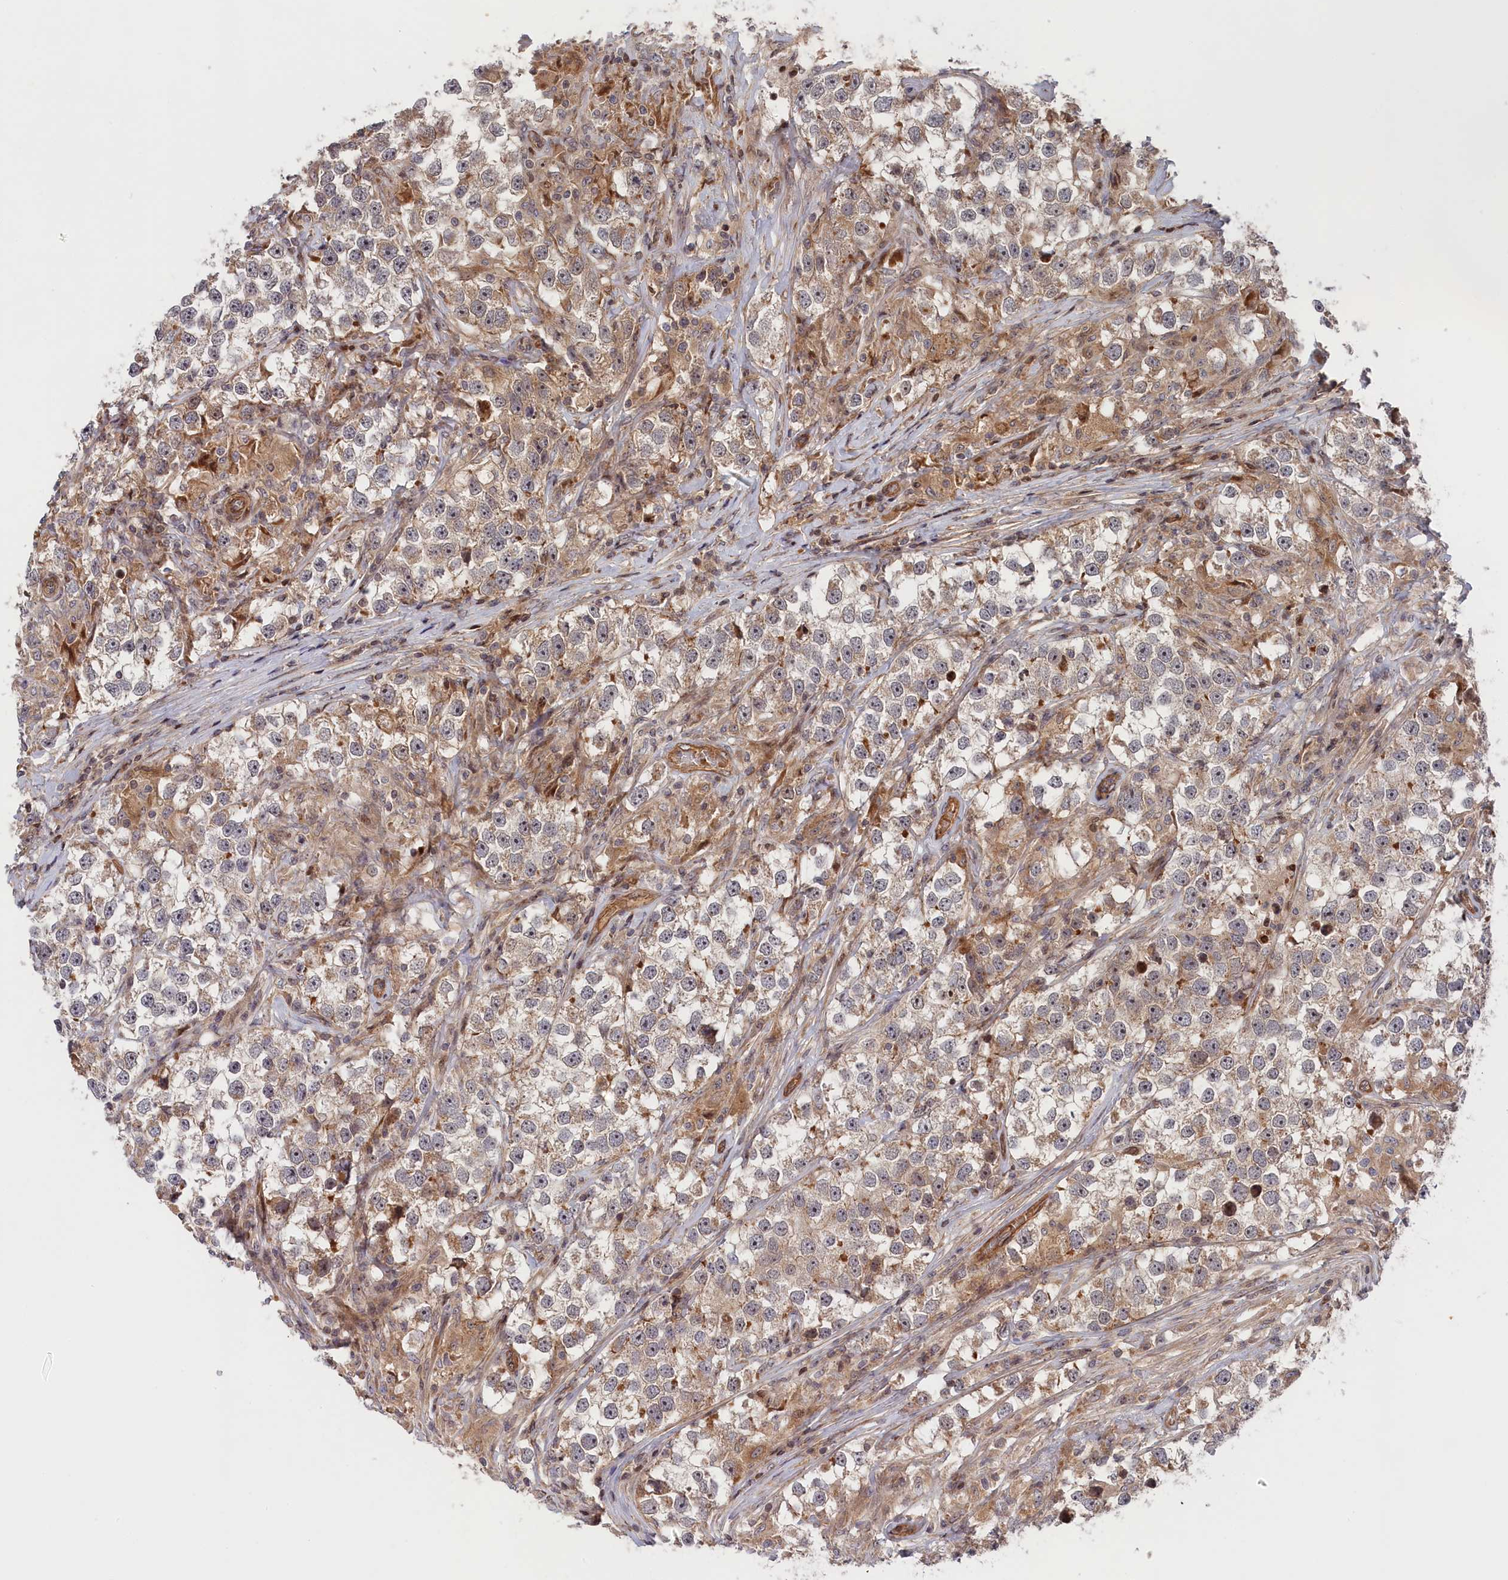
{"staining": {"intensity": "weak", "quantity": "<25%", "location": "cytoplasmic/membranous"}, "tissue": "testis cancer", "cell_type": "Tumor cells", "image_type": "cancer", "snomed": [{"axis": "morphology", "description": "Seminoma, NOS"}, {"axis": "topography", "description": "Testis"}], "caption": "The IHC image has no significant staining in tumor cells of seminoma (testis) tissue.", "gene": "CEP44", "patient": {"sex": "male", "age": 46}}